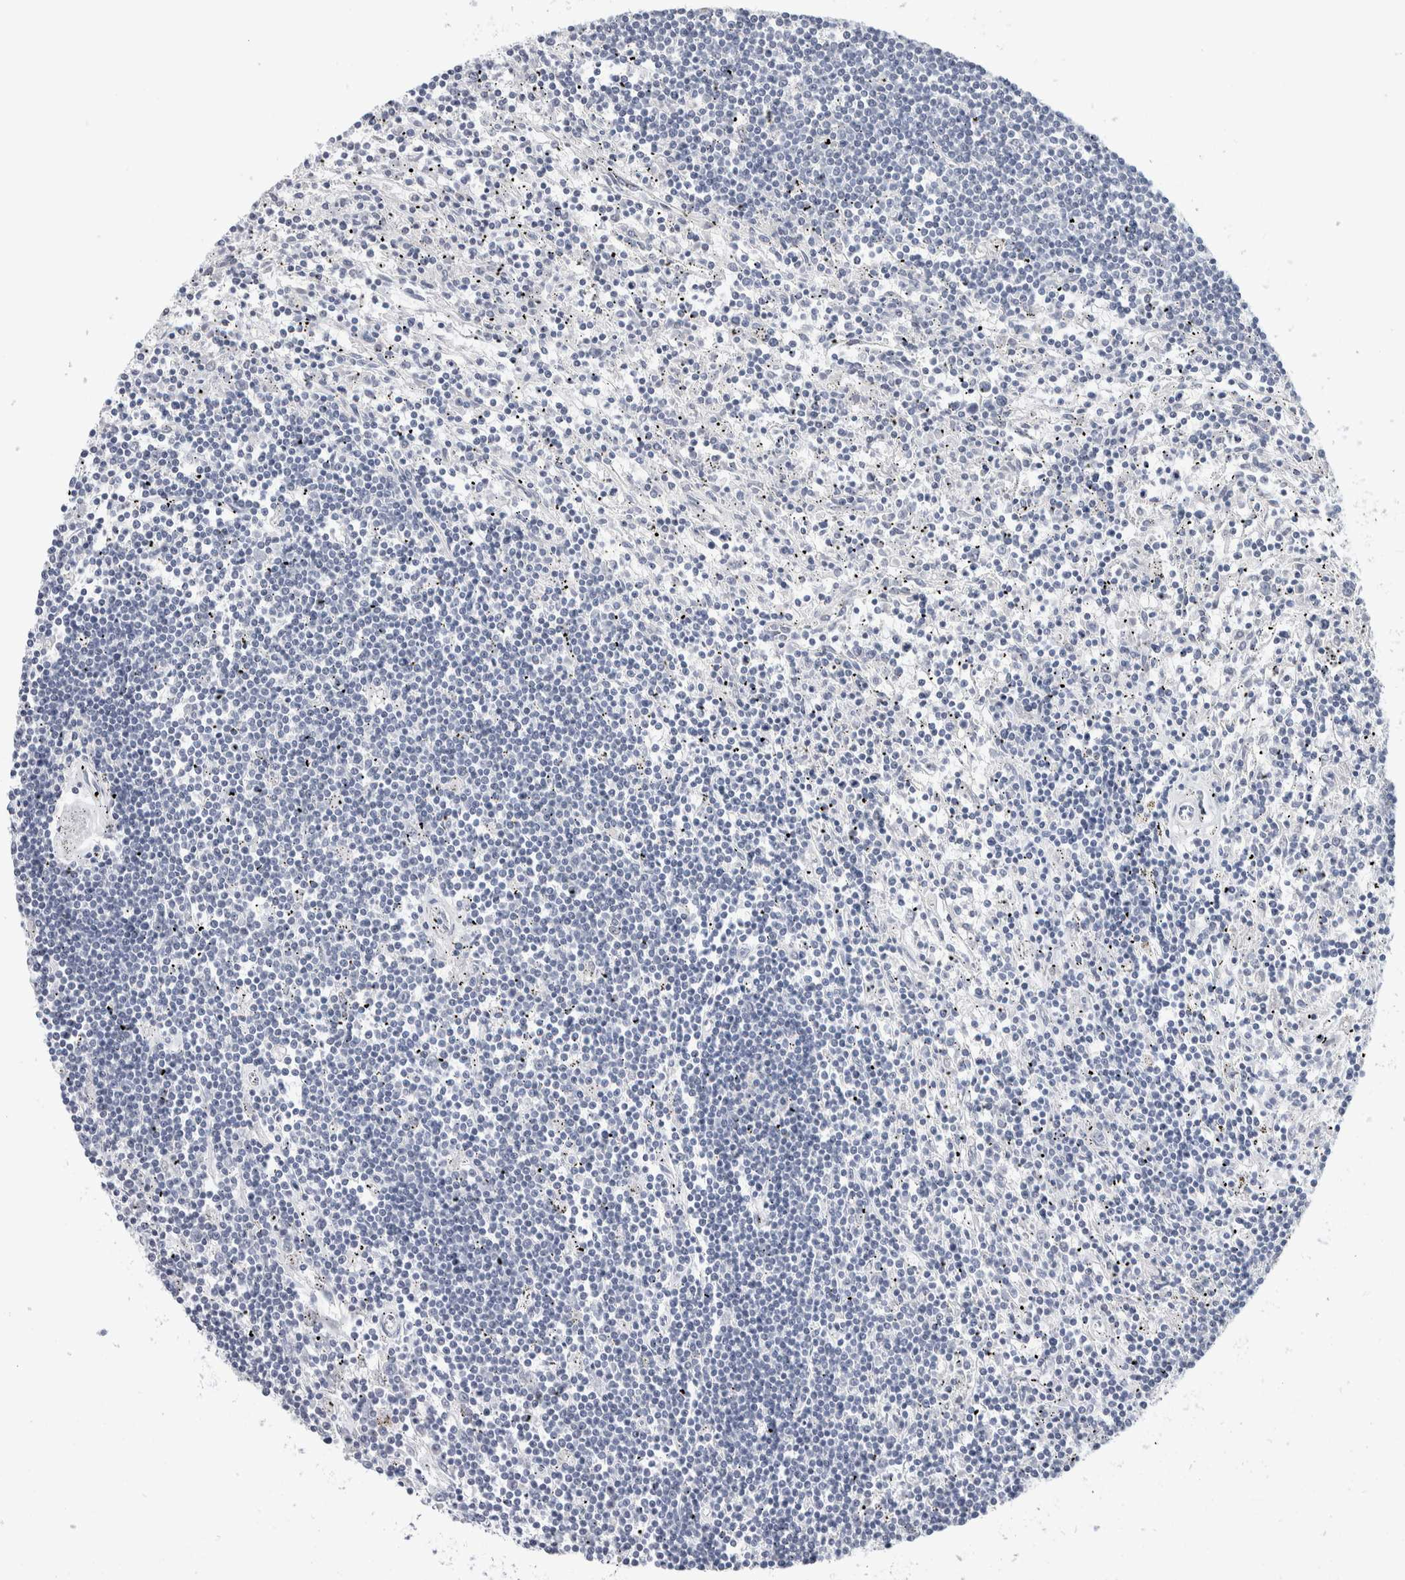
{"staining": {"intensity": "negative", "quantity": "none", "location": "none"}, "tissue": "lymphoma", "cell_type": "Tumor cells", "image_type": "cancer", "snomed": [{"axis": "morphology", "description": "Malignant lymphoma, non-Hodgkin's type, Low grade"}, {"axis": "topography", "description": "Spleen"}], "caption": "The image demonstrates no staining of tumor cells in low-grade malignant lymphoma, non-Hodgkin's type.", "gene": "SCN2A", "patient": {"sex": "male", "age": 76}}